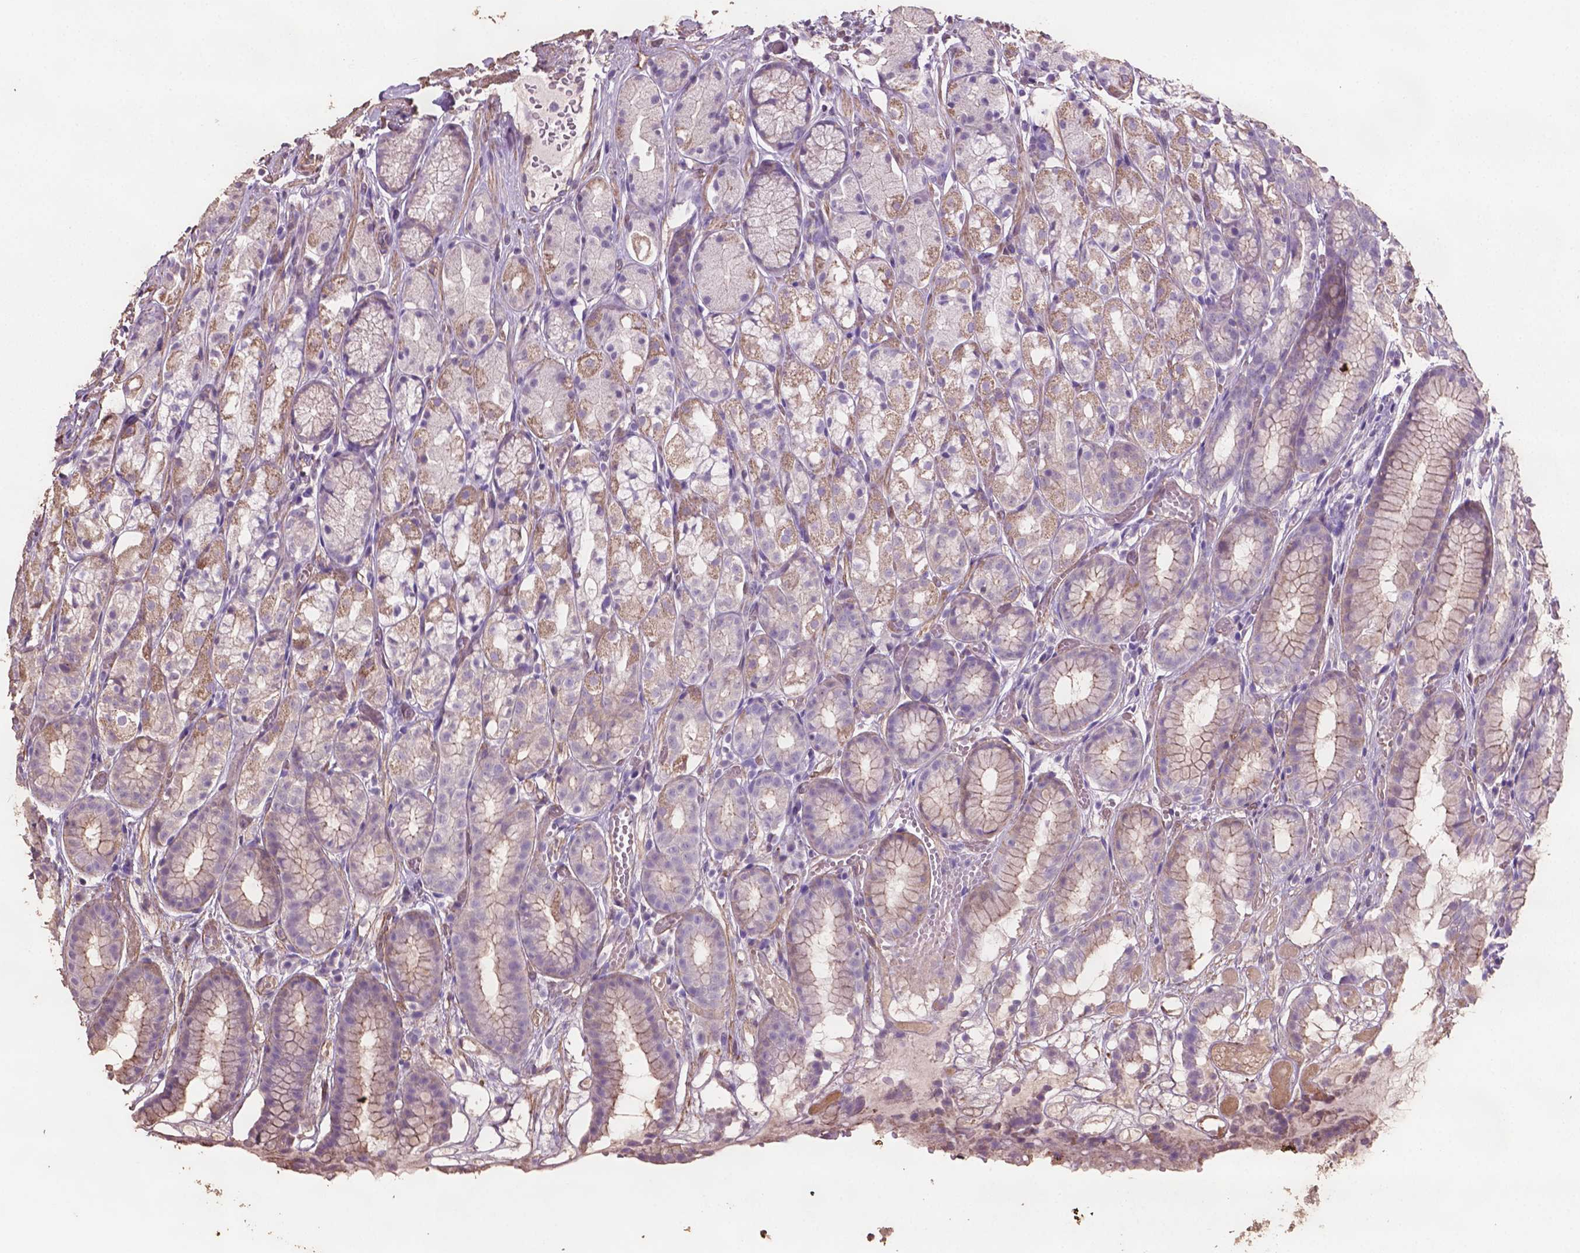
{"staining": {"intensity": "moderate", "quantity": "25%-75%", "location": "cytoplasmic/membranous"}, "tissue": "stomach", "cell_type": "Glandular cells", "image_type": "normal", "snomed": [{"axis": "morphology", "description": "Normal tissue, NOS"}, {"axis": "topography", "description": "Stomach"}], "caption": "Approximately 25%-75% of glandular cells in normal human stomach show moderate cytoplasmic/membranous protein expression as visualized by brown immunohistochemical staining.", "gene": "COMMD4", "patient": {"sex": "male", "age": 70}}